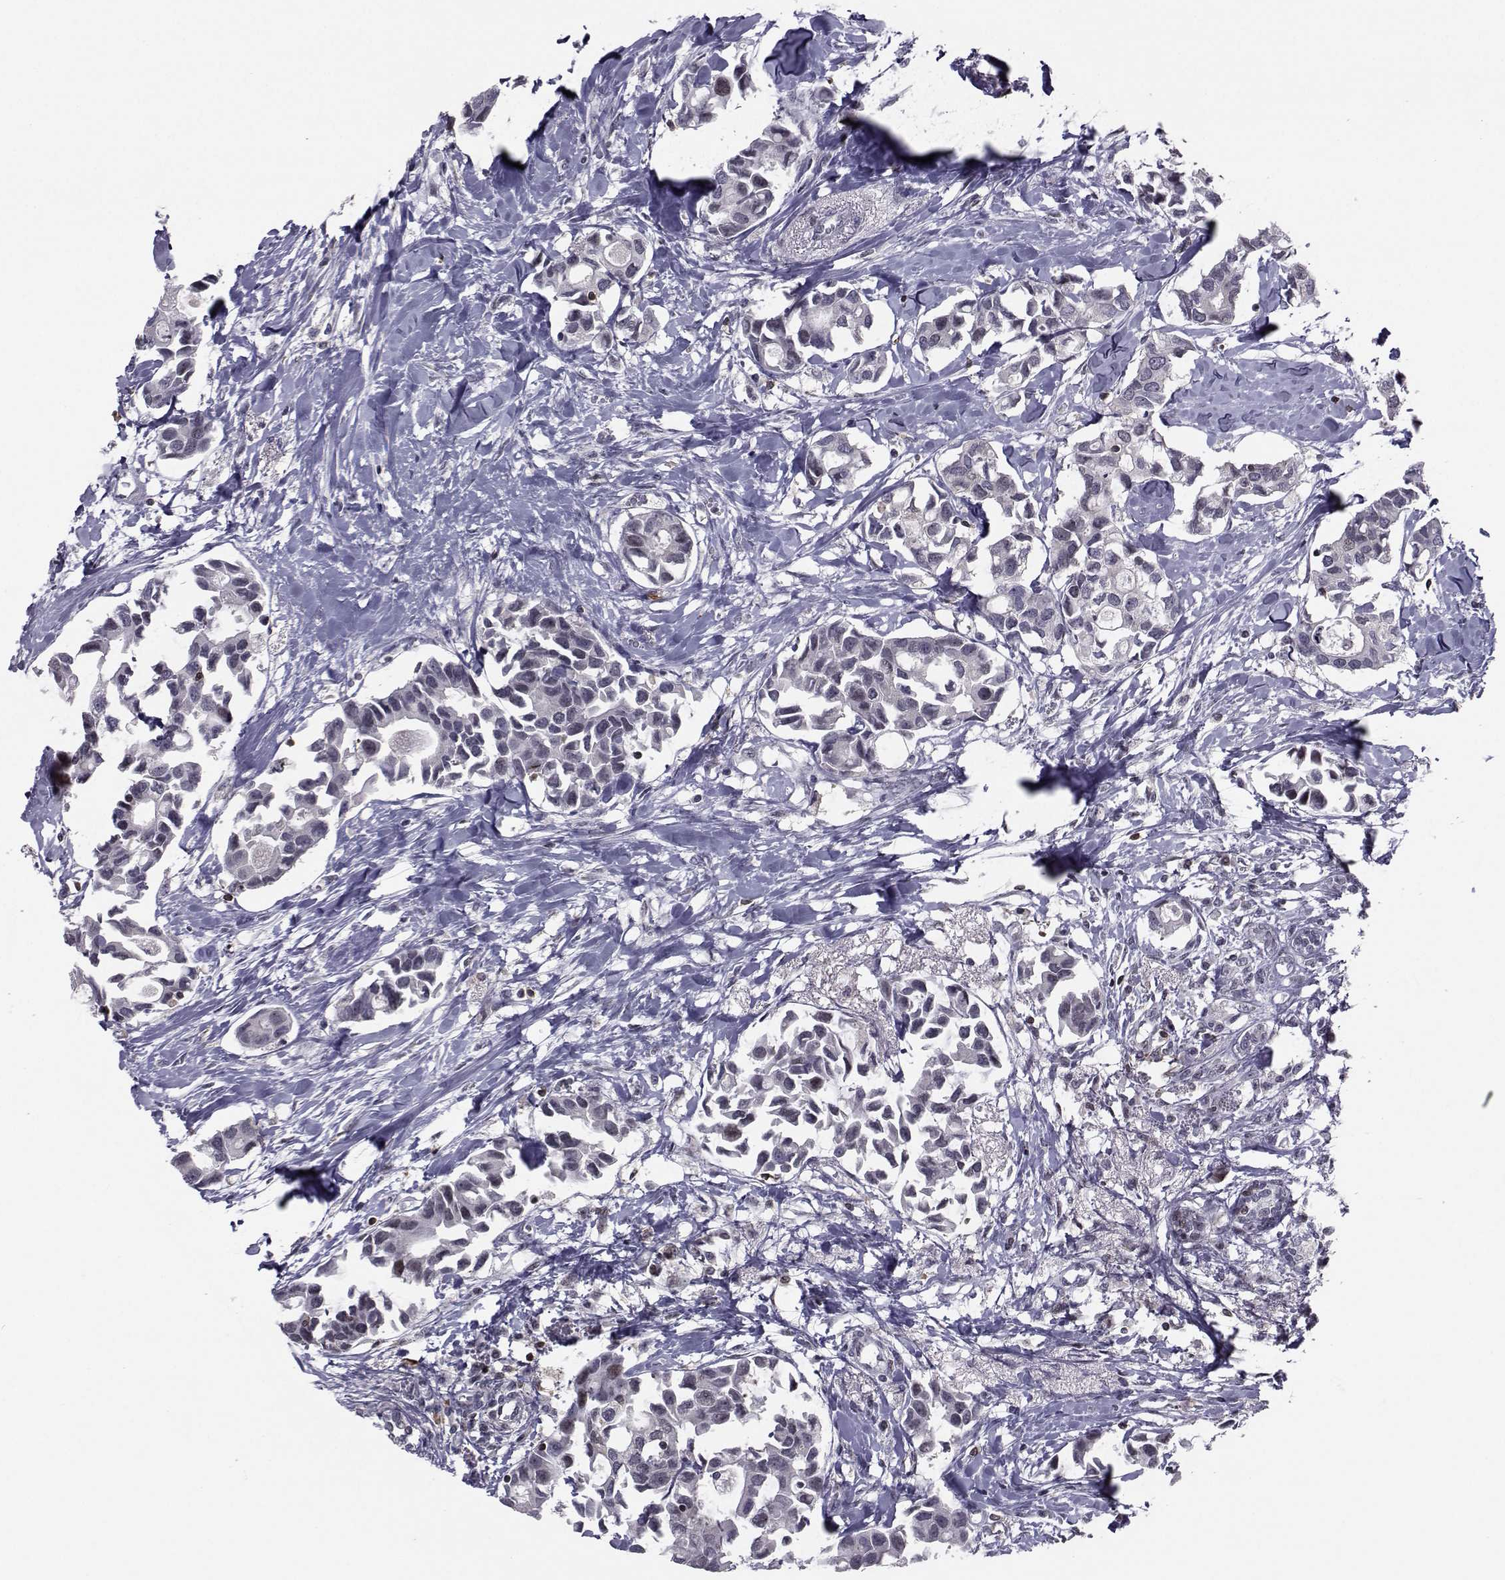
{"staining": {"intensity": "negative", "quantity": "none", "location": "none"}, "tissue": "breast cancer", "cell_type": "Tumor cells", "image_type": "cancer", "snomed": [{"axis": "morphology", "description": "Duct carcinoma"}, {"axis": "topography", "description": "Breast"}], "caption": "High magnification brightfield microscopy of breast infiltrating ductal carcinoma stained with DAB (3,3'-diaminobenzidine) (brown) and counterstained with hematoxylin (blue): tumor cells show no significant positivity.", "gene": "PCP4L1", "patient": {"sex": "female", "age": 83}}